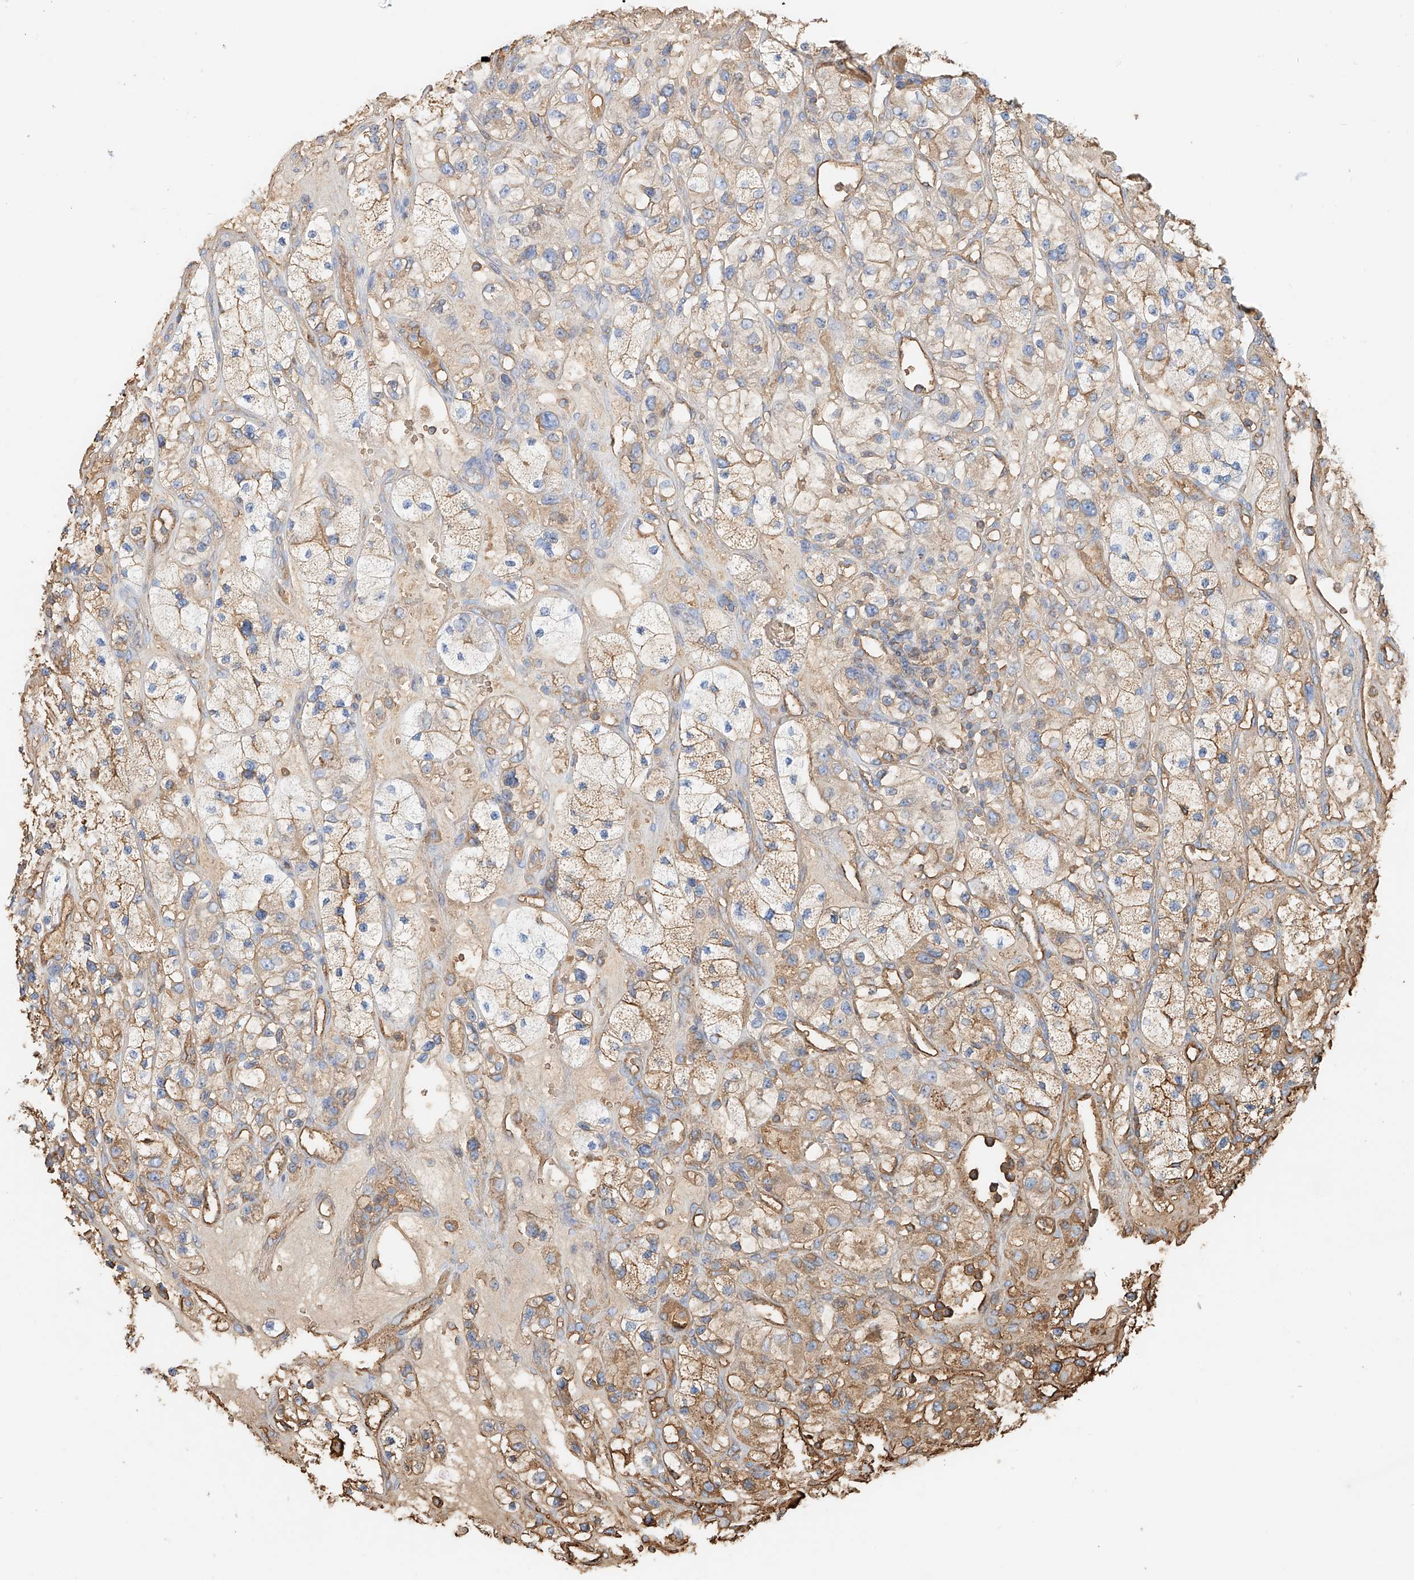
{"staining": {"intensity": "moderate", "quantity": "25%-75%", "location": "cytoplasmic/membranous"}, "tissue": "renal cancer", "cell_type": "Tumor cells", "image_type": "cancer", "snomed": [{"axis": "morphology", "description": "Adenocarcinoma, NOS"}, {"axis": "topography", "description": "Kidney"}], "caption": "Immunohistochemistry (IHC) staining of renal cancer (adenocarcinoma), which demonstrates medium levels of moderate cytoplasmic/membranous positivity in approximately 25%-75% of tumor cells indicating moderate cytoplasmic/membranous protein staining. The staining was performed using DAB (brown) for protein detection and nuclei were counterstained in hematoxylin (blue).", "gene": "ZFP30", "patient": {"sex": "female", "age": 57}}